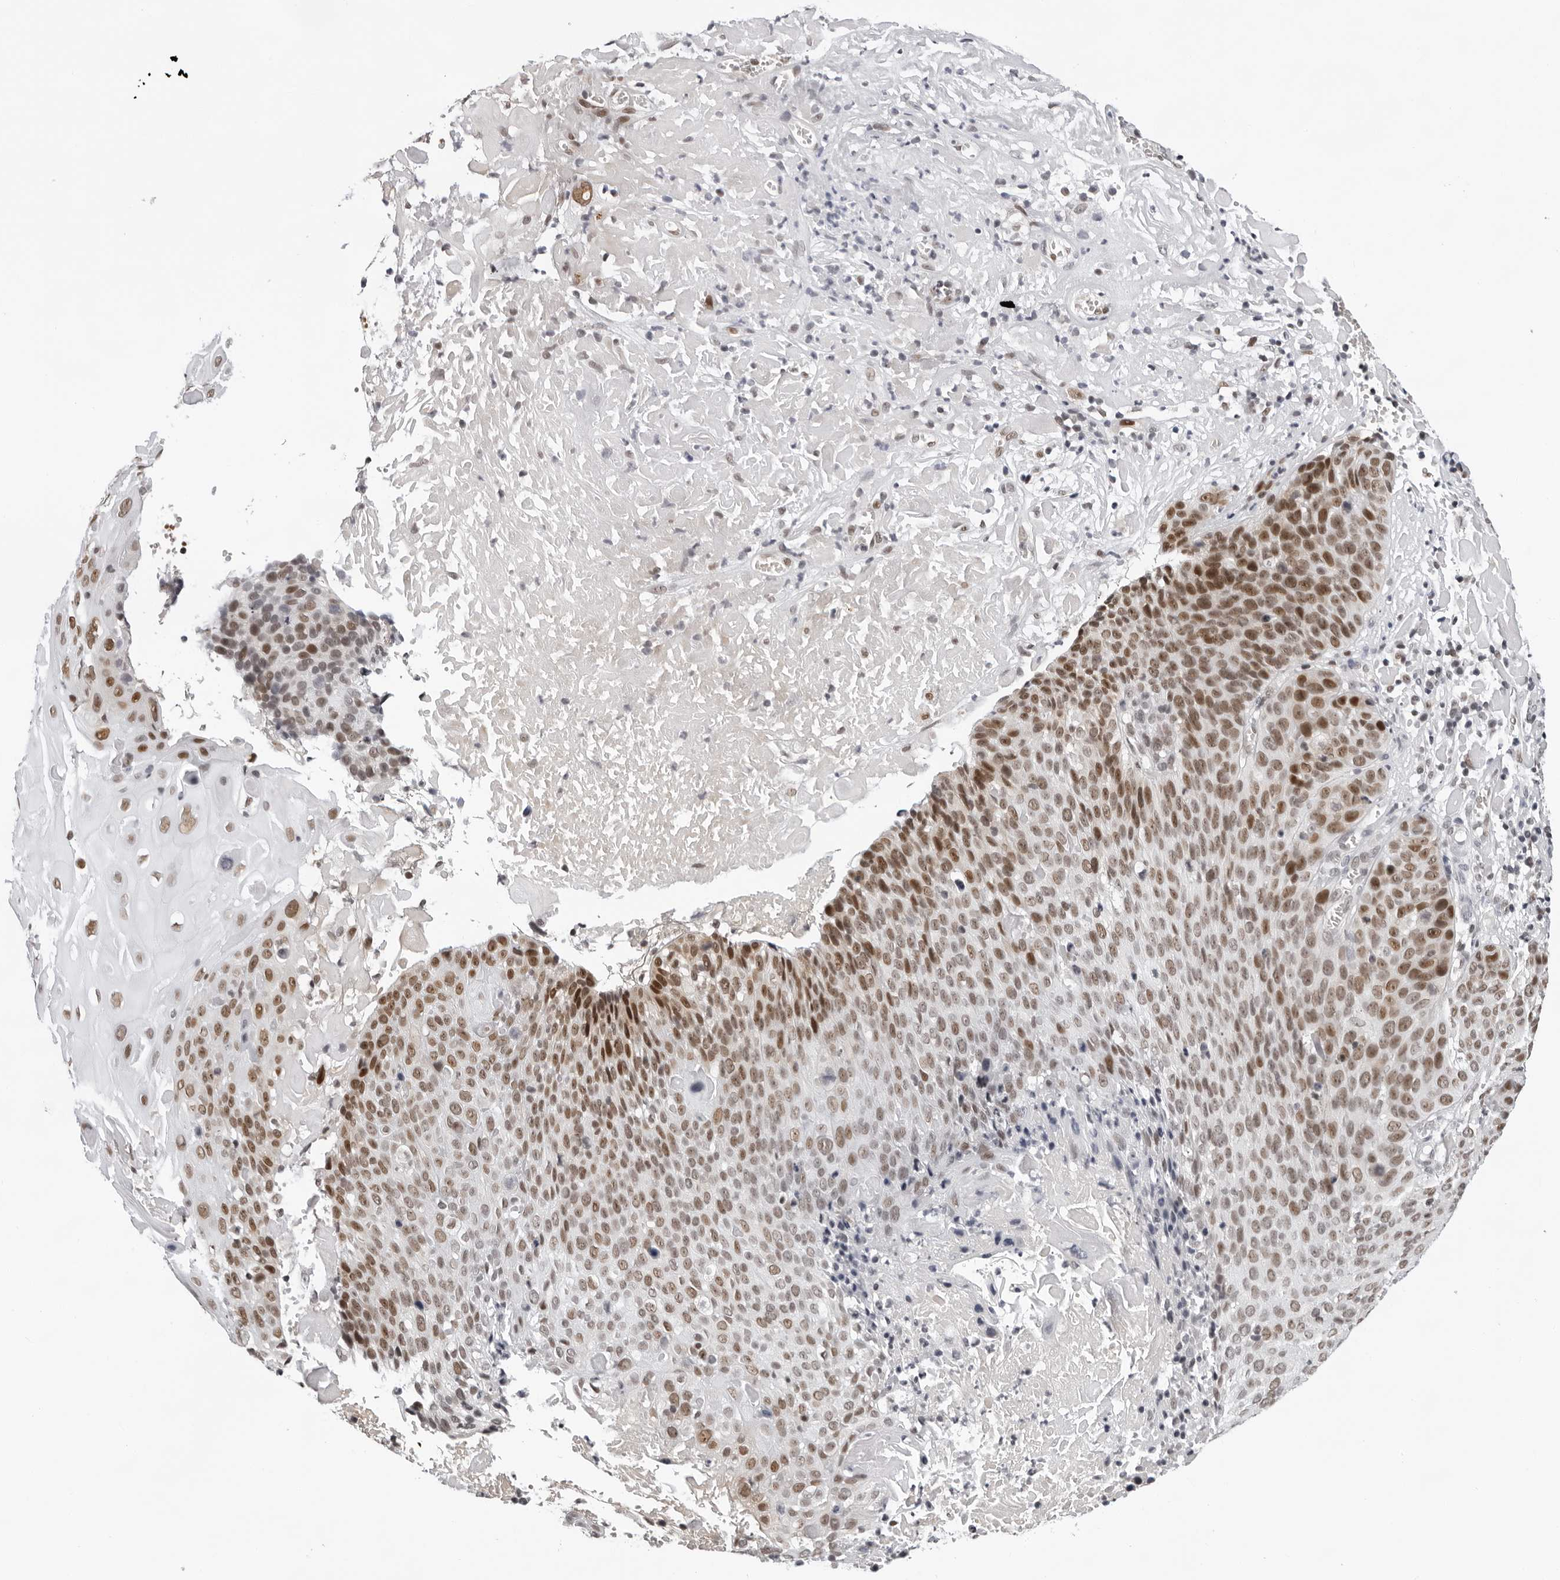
{"staining": {"intensity": "moderate", "quantity": ">75%", "location": "nuclear"}, "tissue": "cervical cancer", "cell_type": "Tumor cells", "image_type": "cancer", "snomed": [{"axis": "morphology", "description": "Squamous cell carcinoma, NOS"}, {"axis": "topography", "description": "Cervix"}], "caption": "Immunohistochemical staining of squamous cell carcinoma (cervical) reveals medium levels of moderate nuclear positivity in approximately >75% of tumor cells. (Stains: DAB (3,3'-diaminobenzidine) in brown, nuclei in blue, Microscopy: brightfield microscopy at high magnification).", "gene": "USP1", "patient": {"sex": "female", "age": 74}}